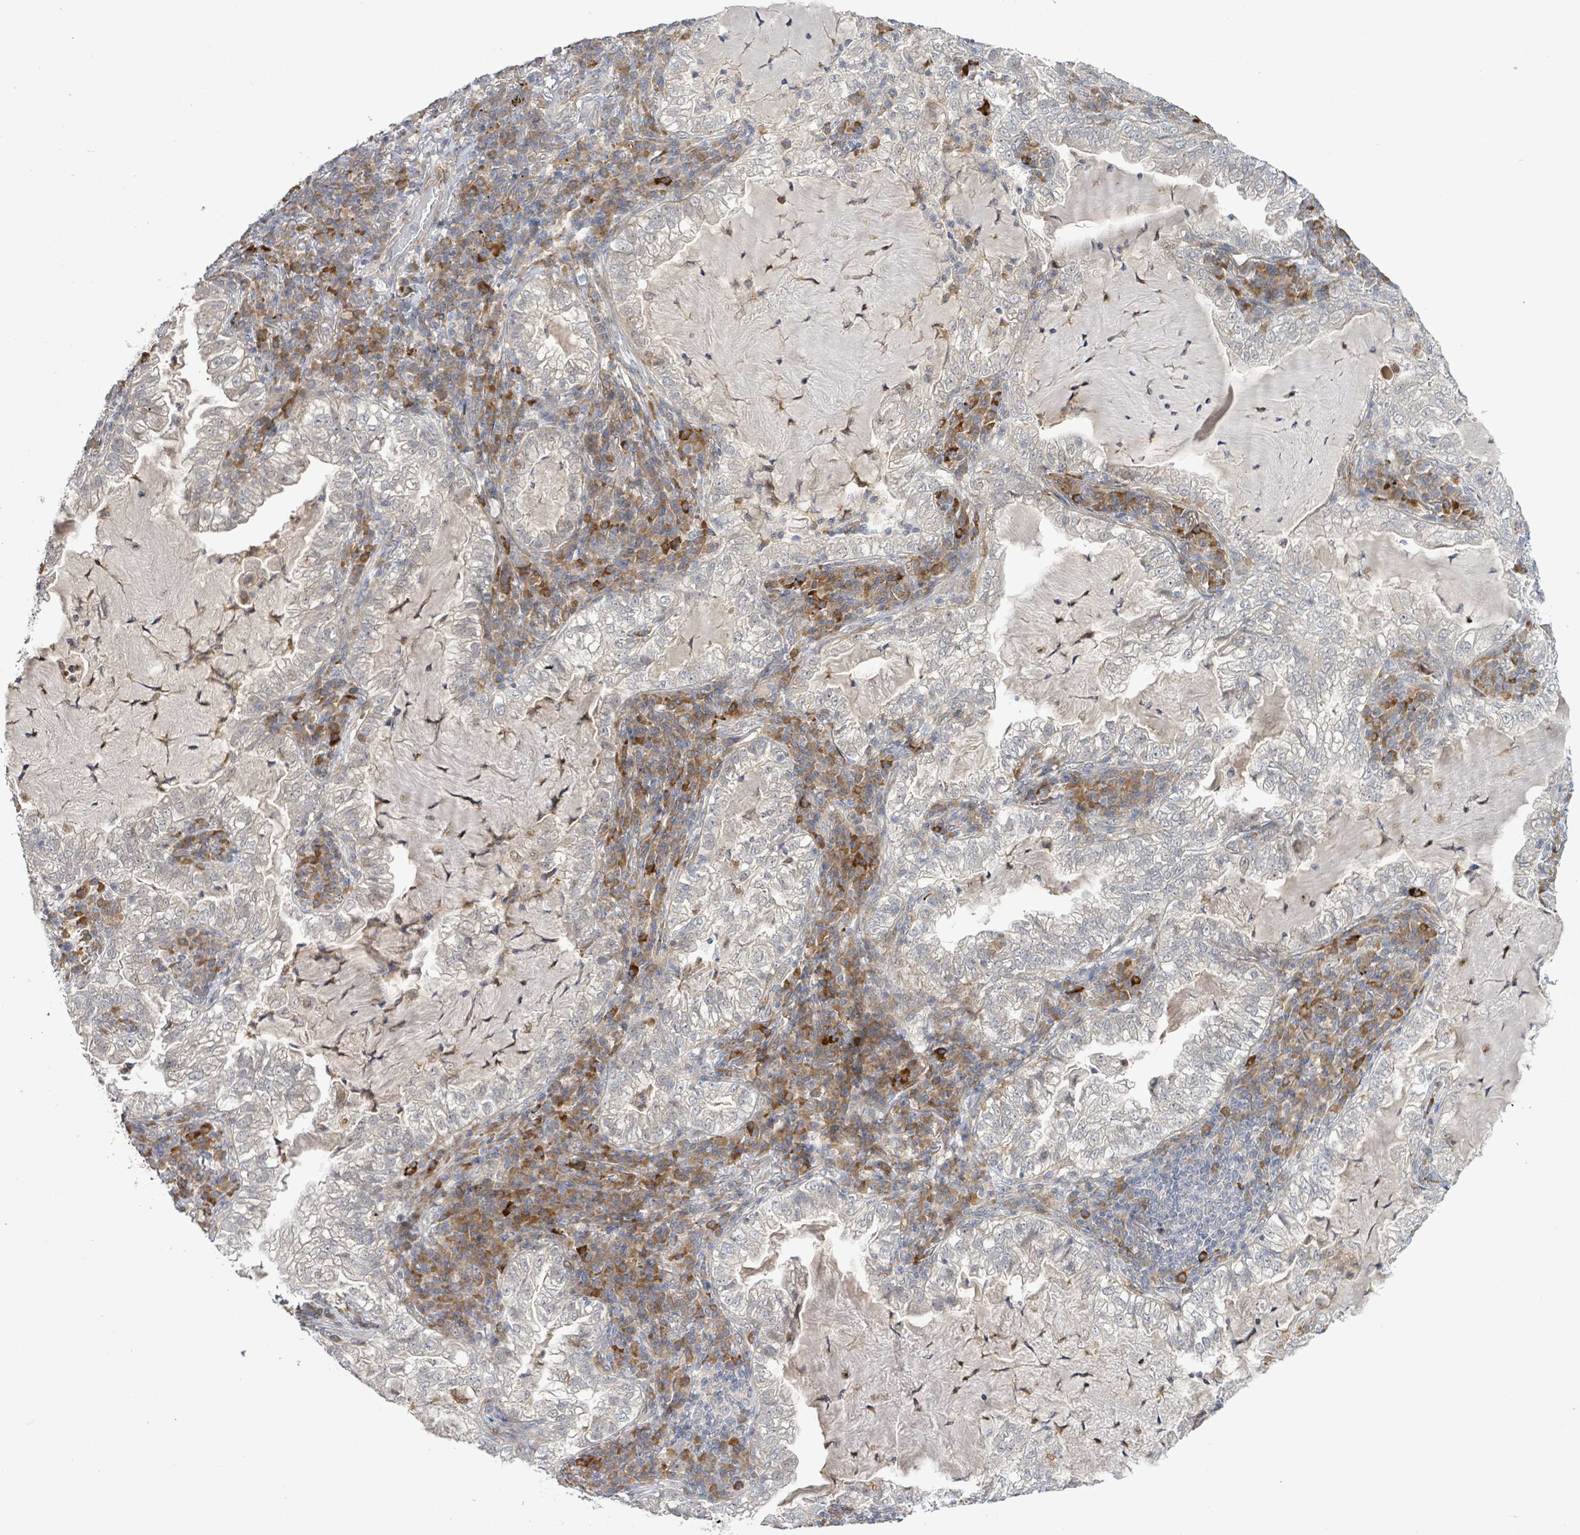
{"staining": {"intensity": "negative", "quantity": "none", "location": "none"}, "tissue": "lung cancer", "cell_type": "Tumor cells", "image_type": "cancer", "snomed": [{"axis": "morphology", "description": "Adenocarcinoma, NOS"}, {"axis": "topography", "description": "Lung"}], "caption": "This is an immunohistochemistry photomicrograph of lung adenocarcinoma. There is no staining in tumor cells.", "gene": "SLIT3", "patient": {"sex": "female", "age": 73}}